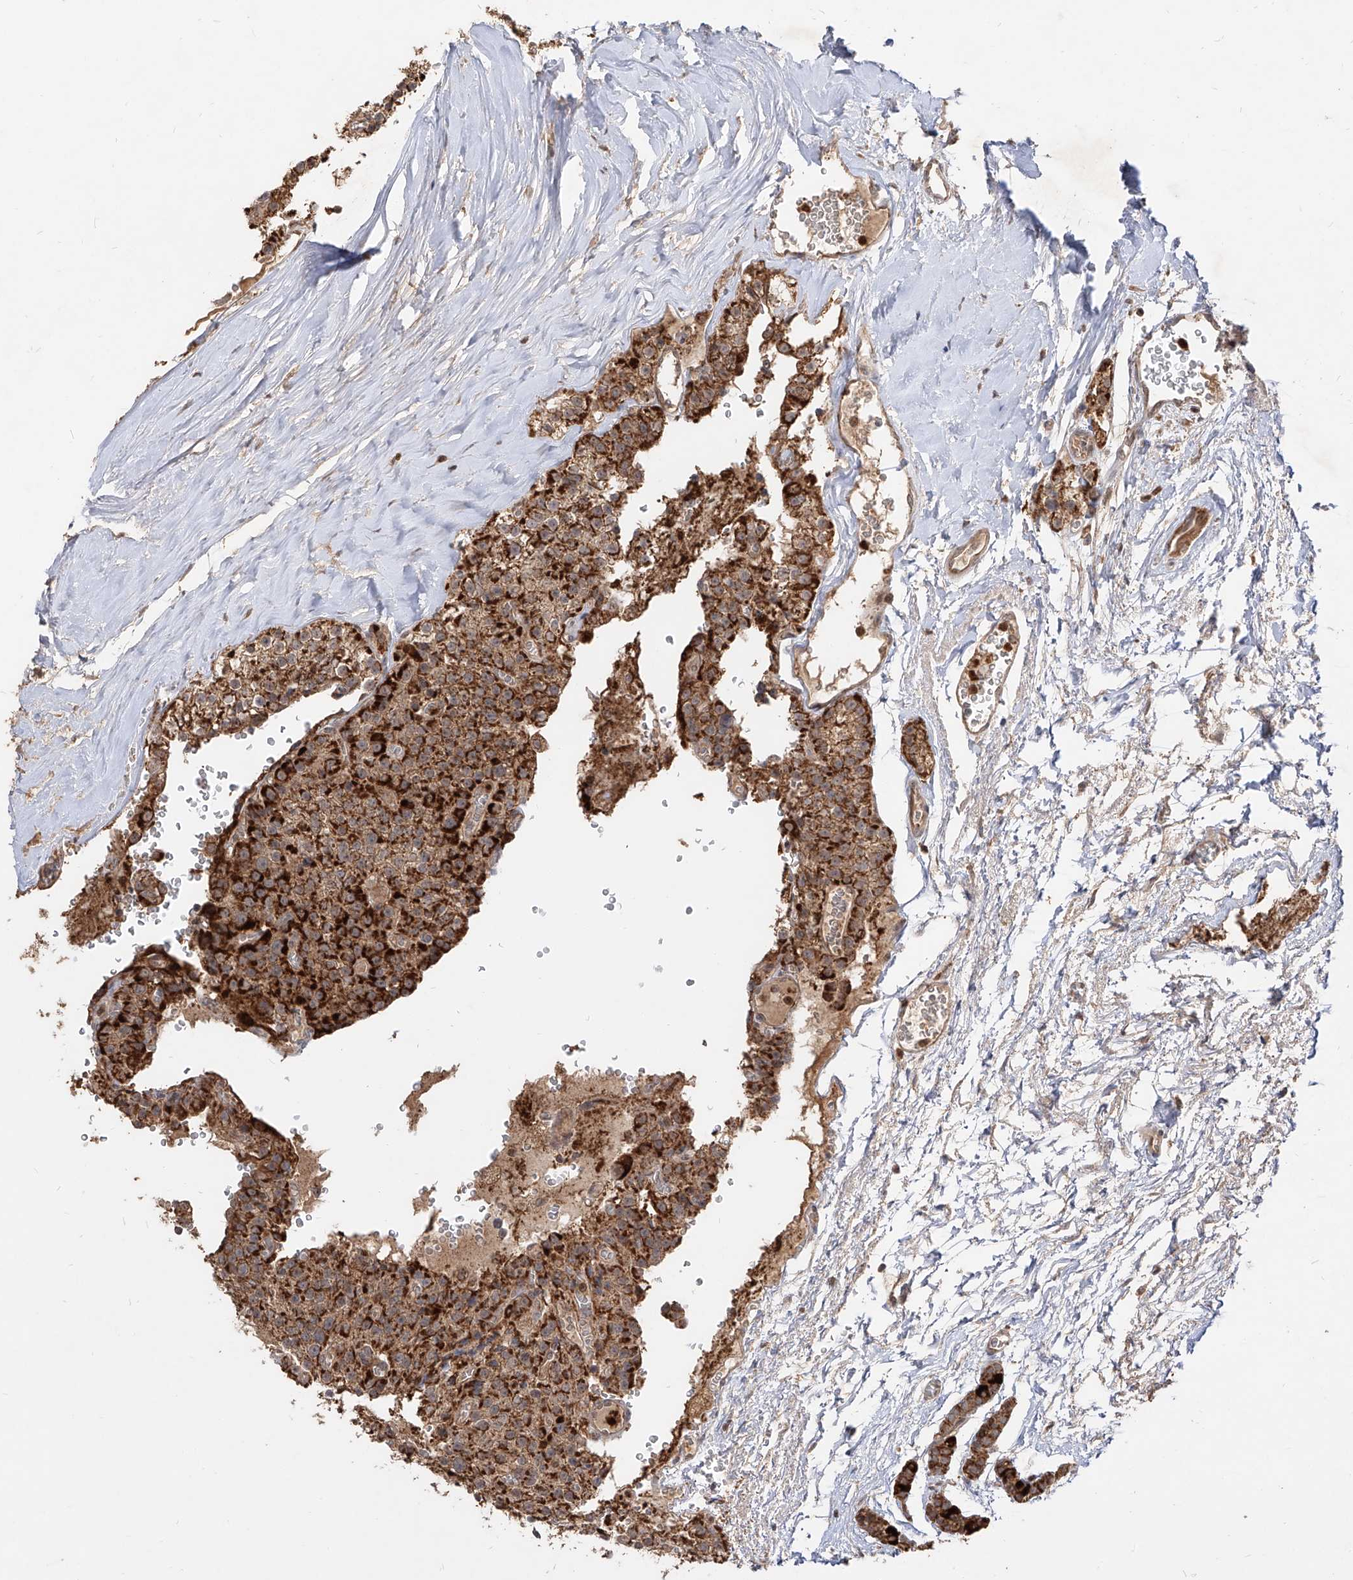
{"staining": {"intensity": "strong", "quantity": ">75%", "location": "cytoplasmic/membranous"}, "tissue": "parathyroid gland", "cell_type": "Glandular cells", "image_type": "normal", "snomed": [{"axis": "morphology", "description": "Normal tissue, NOS"}, {"axis": "topography", "description": "Parathyroid gland"}], "caption": "Immunohistochemistry (IHC) of normal parathyroid gland demonstrates high levels of strong cytoplasmic/membranous positivity in about >75% of glandular cells. (brown staining indicates protein expression, while blue staining denotes nuclei).", "gene": "AIM2", "patient": {"sex": "female", "age": 64}}